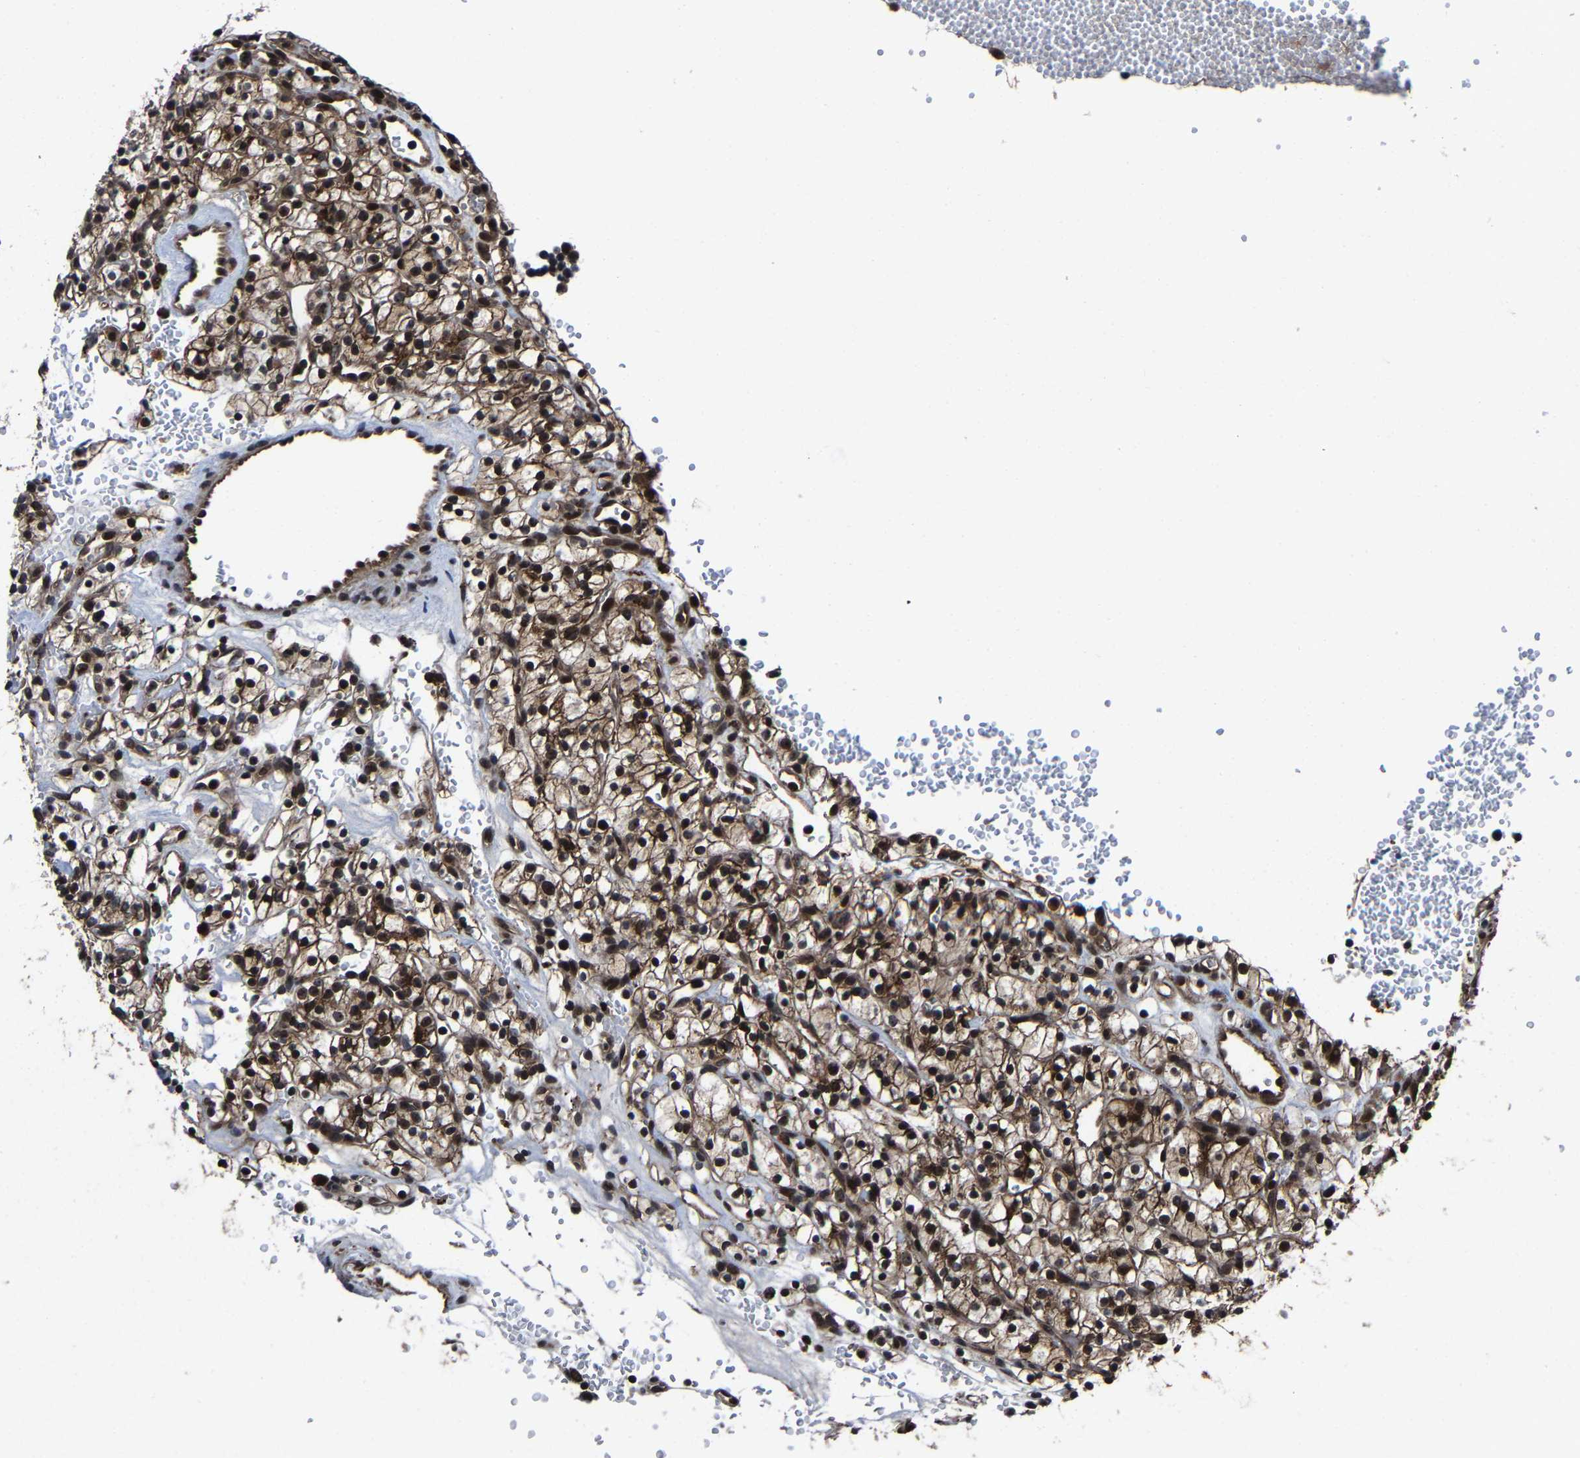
{"staining": {"intensity": "moderate", "quantity": ">75%", "location": "cytoplasmic/membranous,nuclear"}, "tissue": "renal cancer", "cell_type": "Tumor cells", "image_type": "cancer", "snomed": [{"axis": "morphology", "description": "Adenocarcinoma, NOS"}, {"axis": "topography", "description": "Kidney"}], "caption": "The photomicrograph reveals immunohistochemical staining of renal adenocarcinoma. There is moderate cytoplasmic/membranous and nuclear expression is appreciated in approximately >75% of tumor cells.", "gene": "ZCCHC7", "patient": {"sex": "female", "age": 57}}